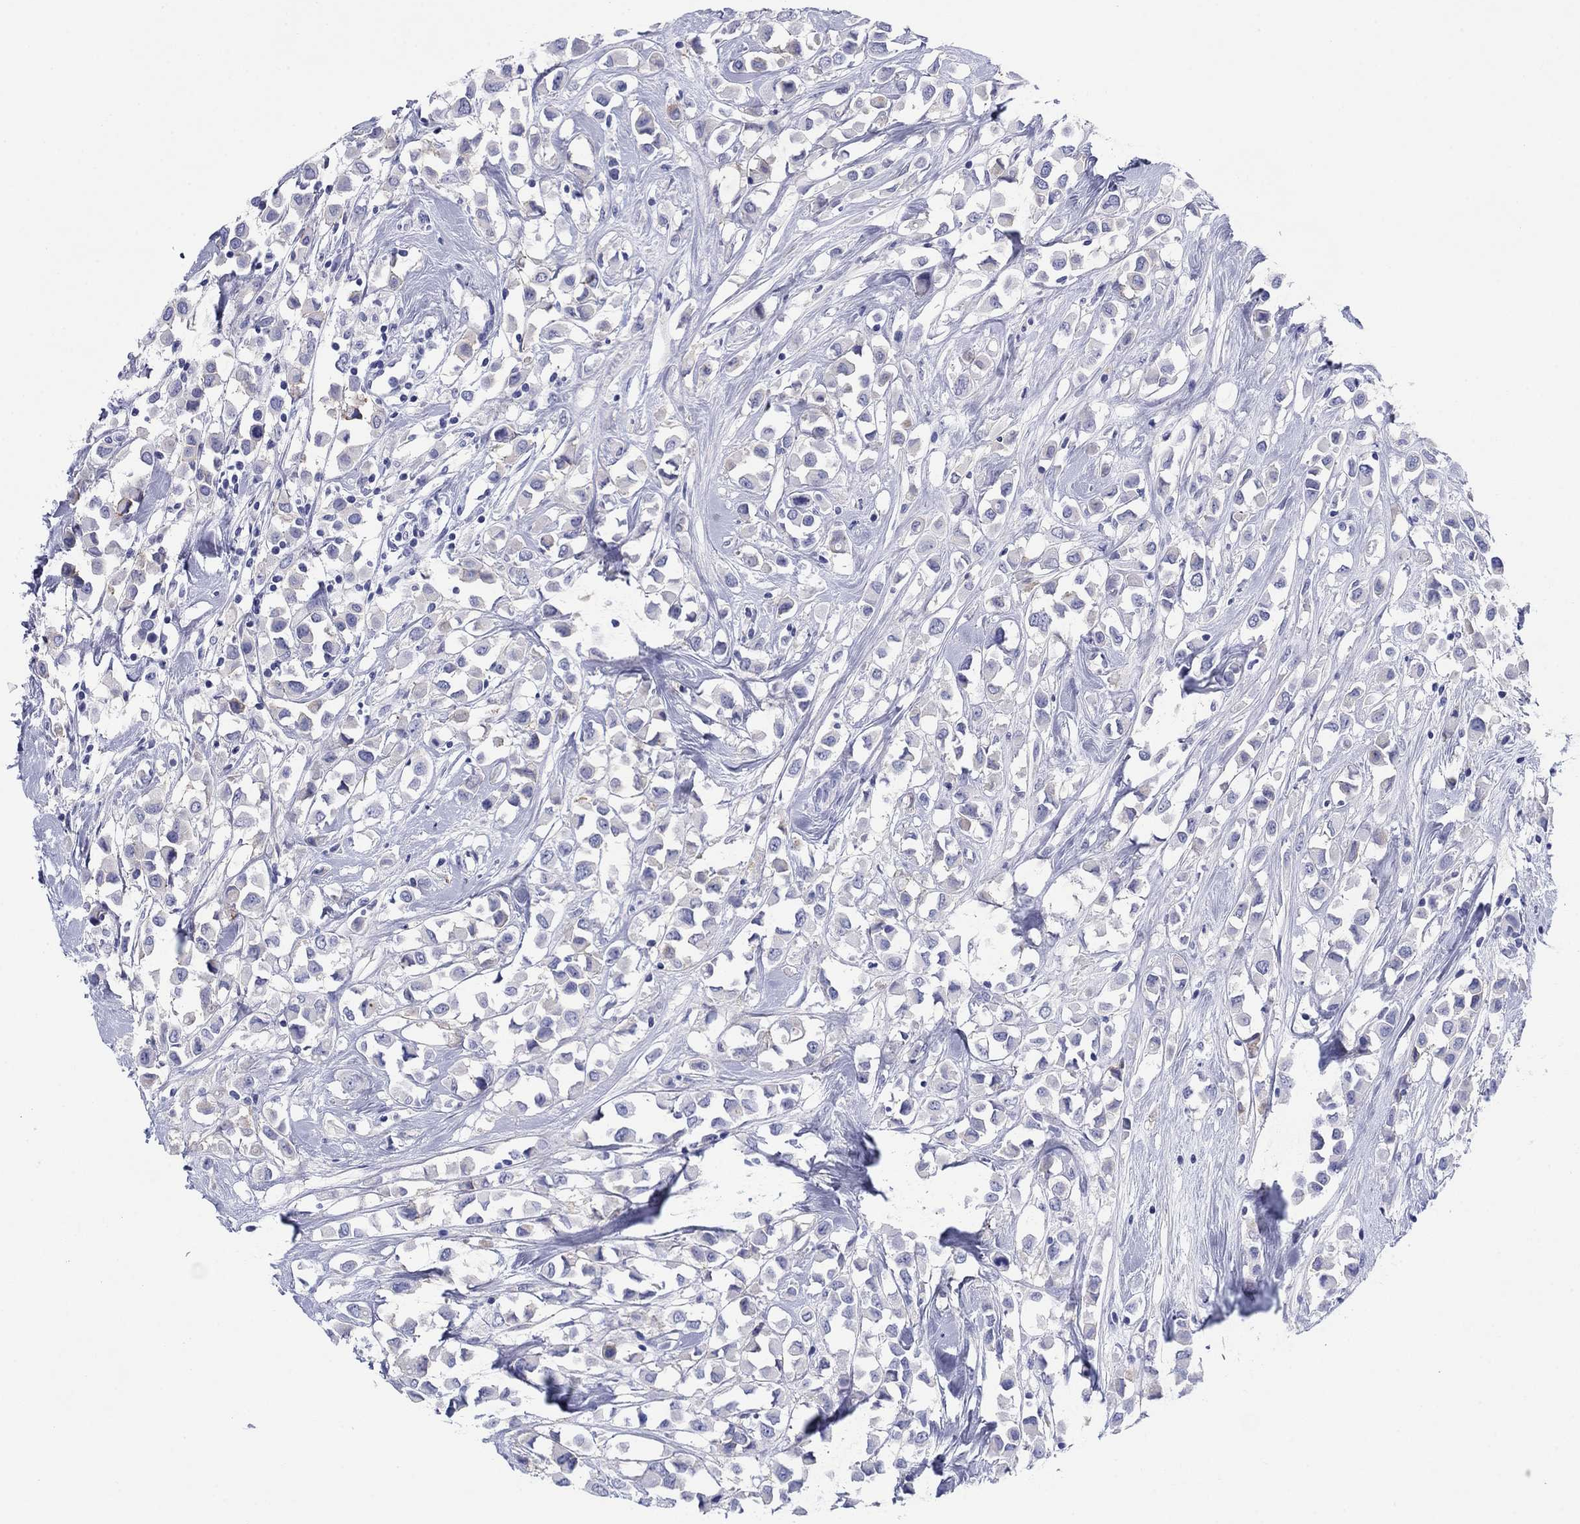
{"staining": {"intensity": "negative", "quantity": "none", "location": "none"}, "tissue": "breast cancer", "cell_type": "Tumor cells", "image_type": "cancer", "snomed": [{"axis": "morphology", "description": "Duct carcinoma"}, {"axis": "topography", "description": "Breast"}], "caption": "The immunohistochemistry (IHC) image has no significant staining in tumor cells of breast cancer tissue.", "gene": "ATP1B1", "patient": {"sex": "female", "age": 61}}